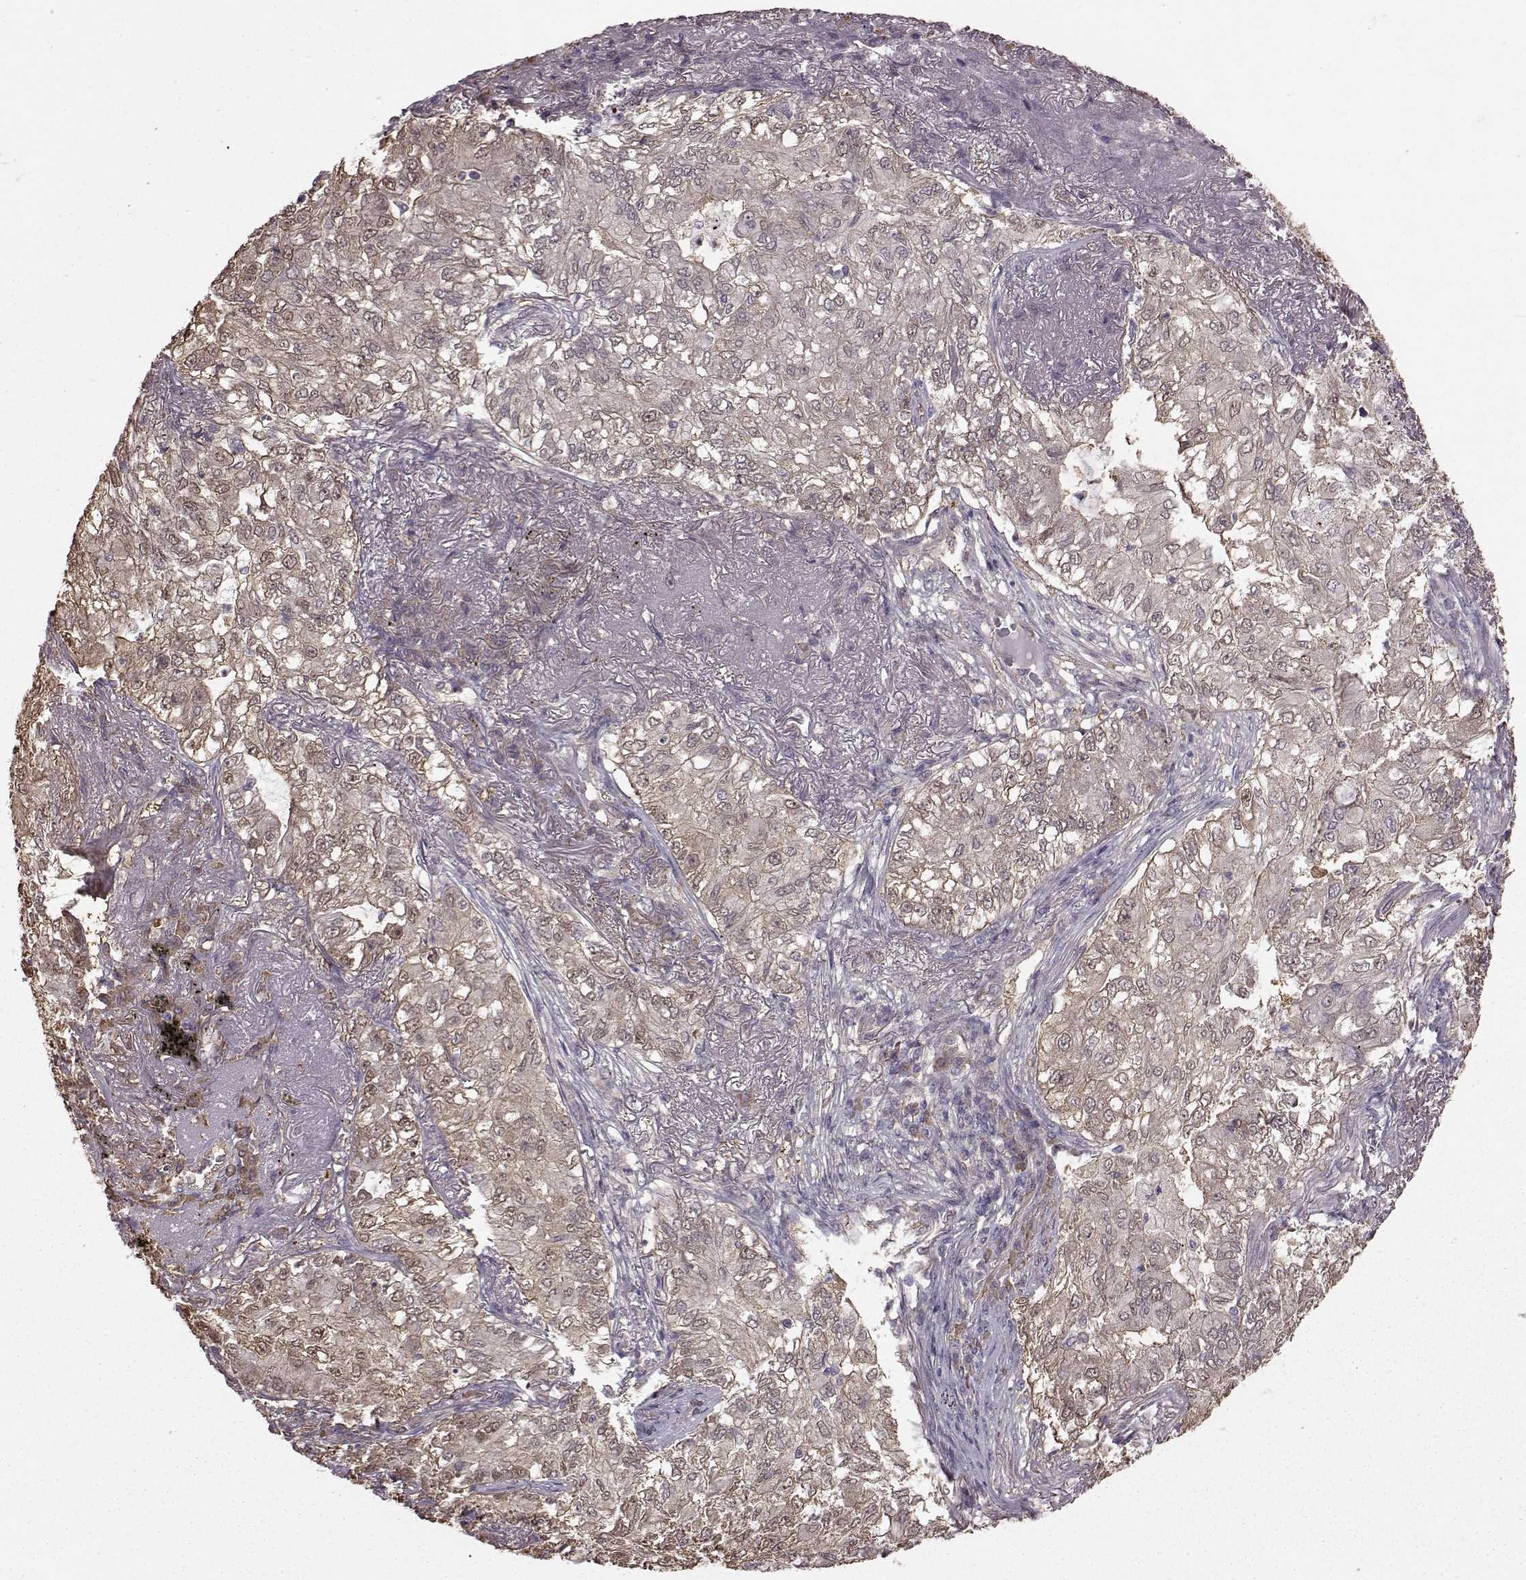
{"staining": {"intensity": "weak", "quantity": ">75%", "location": "cytoplasmic/membranous"}, "tissue": "lung cancer", "cell_type": "Tumor cells", "image_type": "cancer", "snomed": [{"axis": "morphology", "description": "Adenocarcinoma, NOS"}, {"axis": "topography", "description": "Lung"}], "caption": "A micrograph of human adenocarcinoma (lung) stained for a protein shows weak cytoplasmic/membranous brown staining in tumor cells.", "gene": "NME1-NME2", "patient": {"sex": "female", "age": 73}}